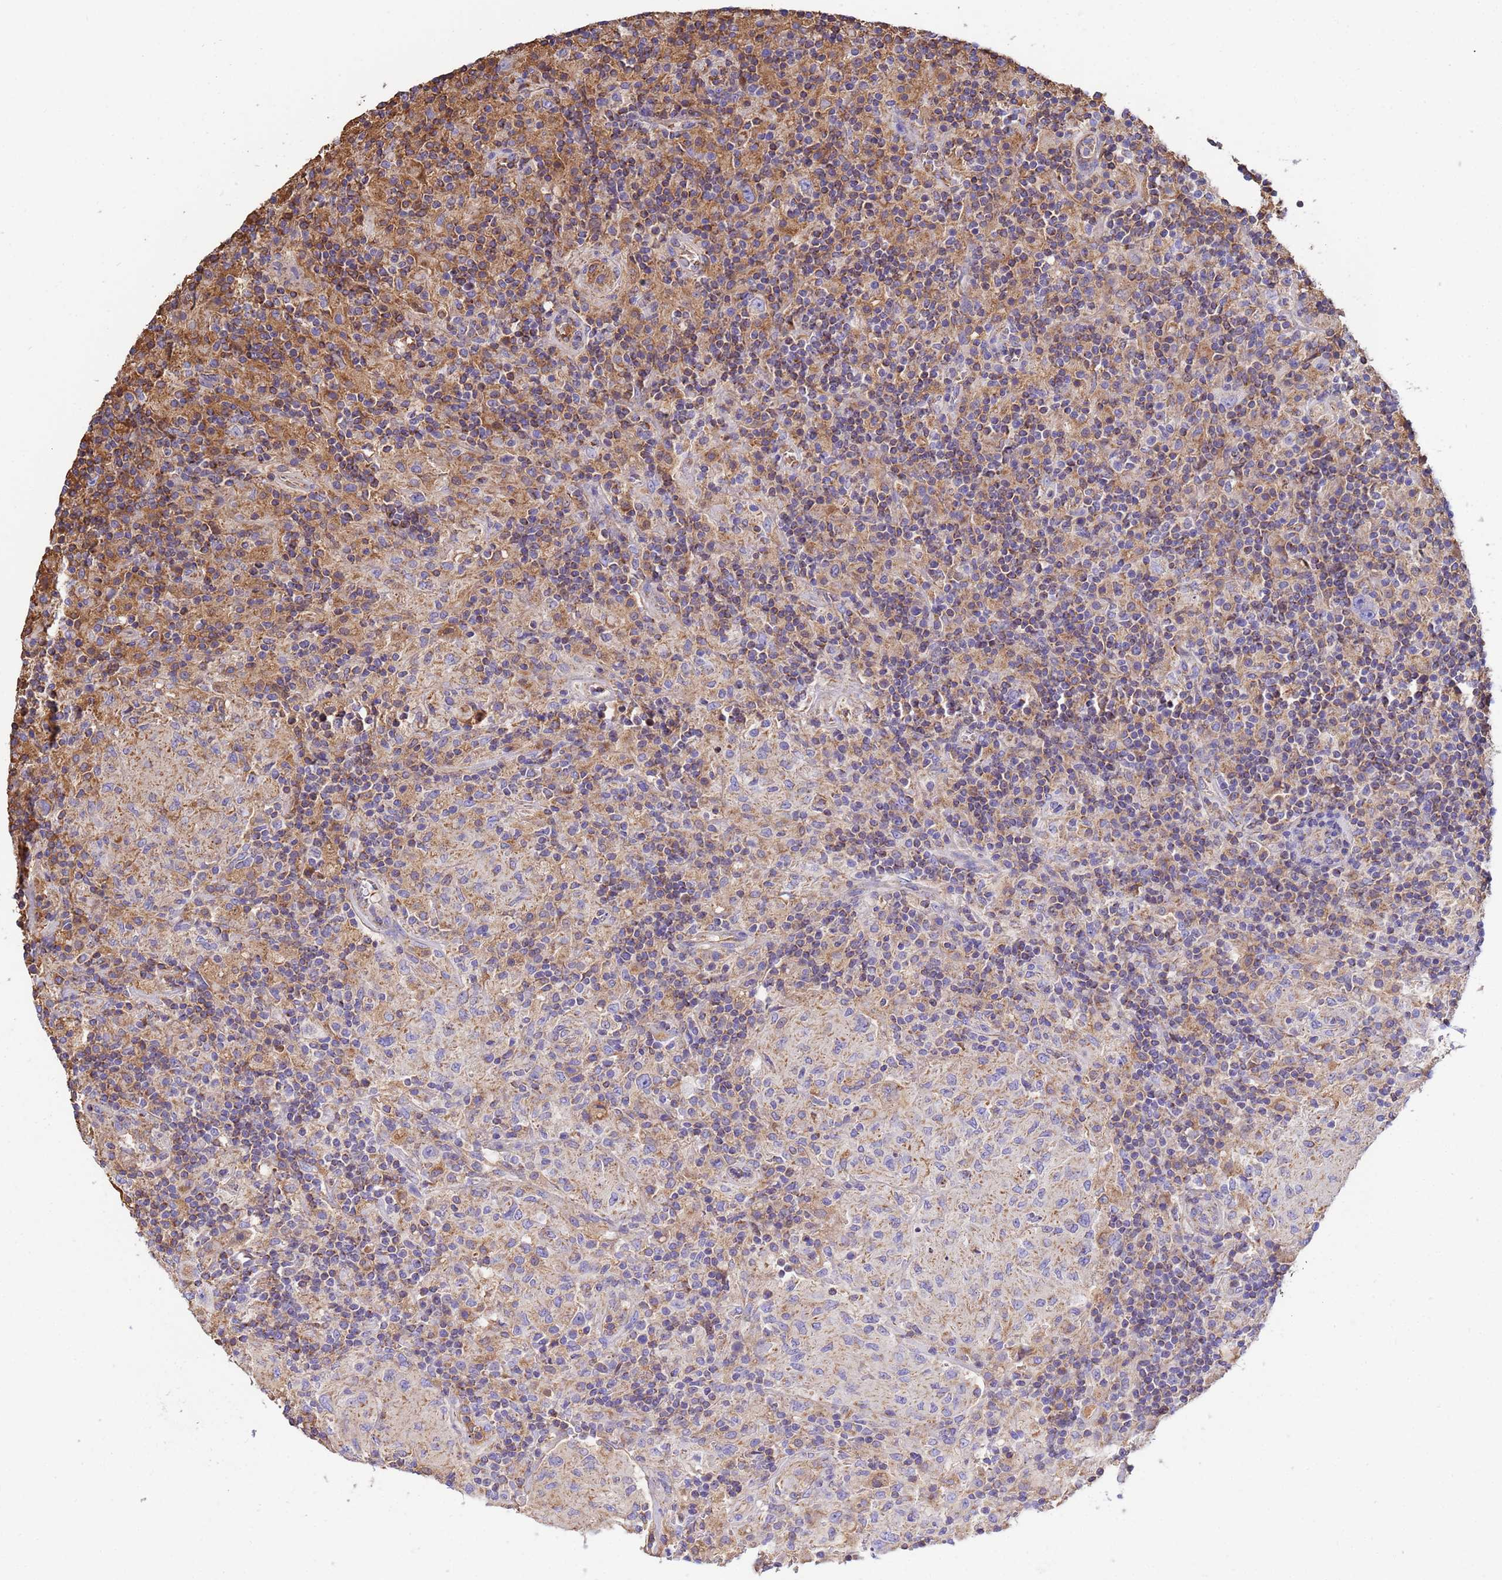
{"staining": {"intensity": "weak", "quantity": "25%-75%", "location": "cytoplasmic/membranous"}, "tissue": "lymphoma", "cell_type": "Tumor cells", "image_type": "cancer", "snomed": [{"axis": "morphology", "description": "Hodgkin's disease, NOS"}, {"axis": "topography", "description": "Lymph node"}], "caption": "A photomicrograph of human Hodgkin's disease stained for a protein shows weak cytoplasmic/membranous brown staining in tumor cells.", "gene": "GLUD1", "patient": {"sex": "male", "age": 70}}